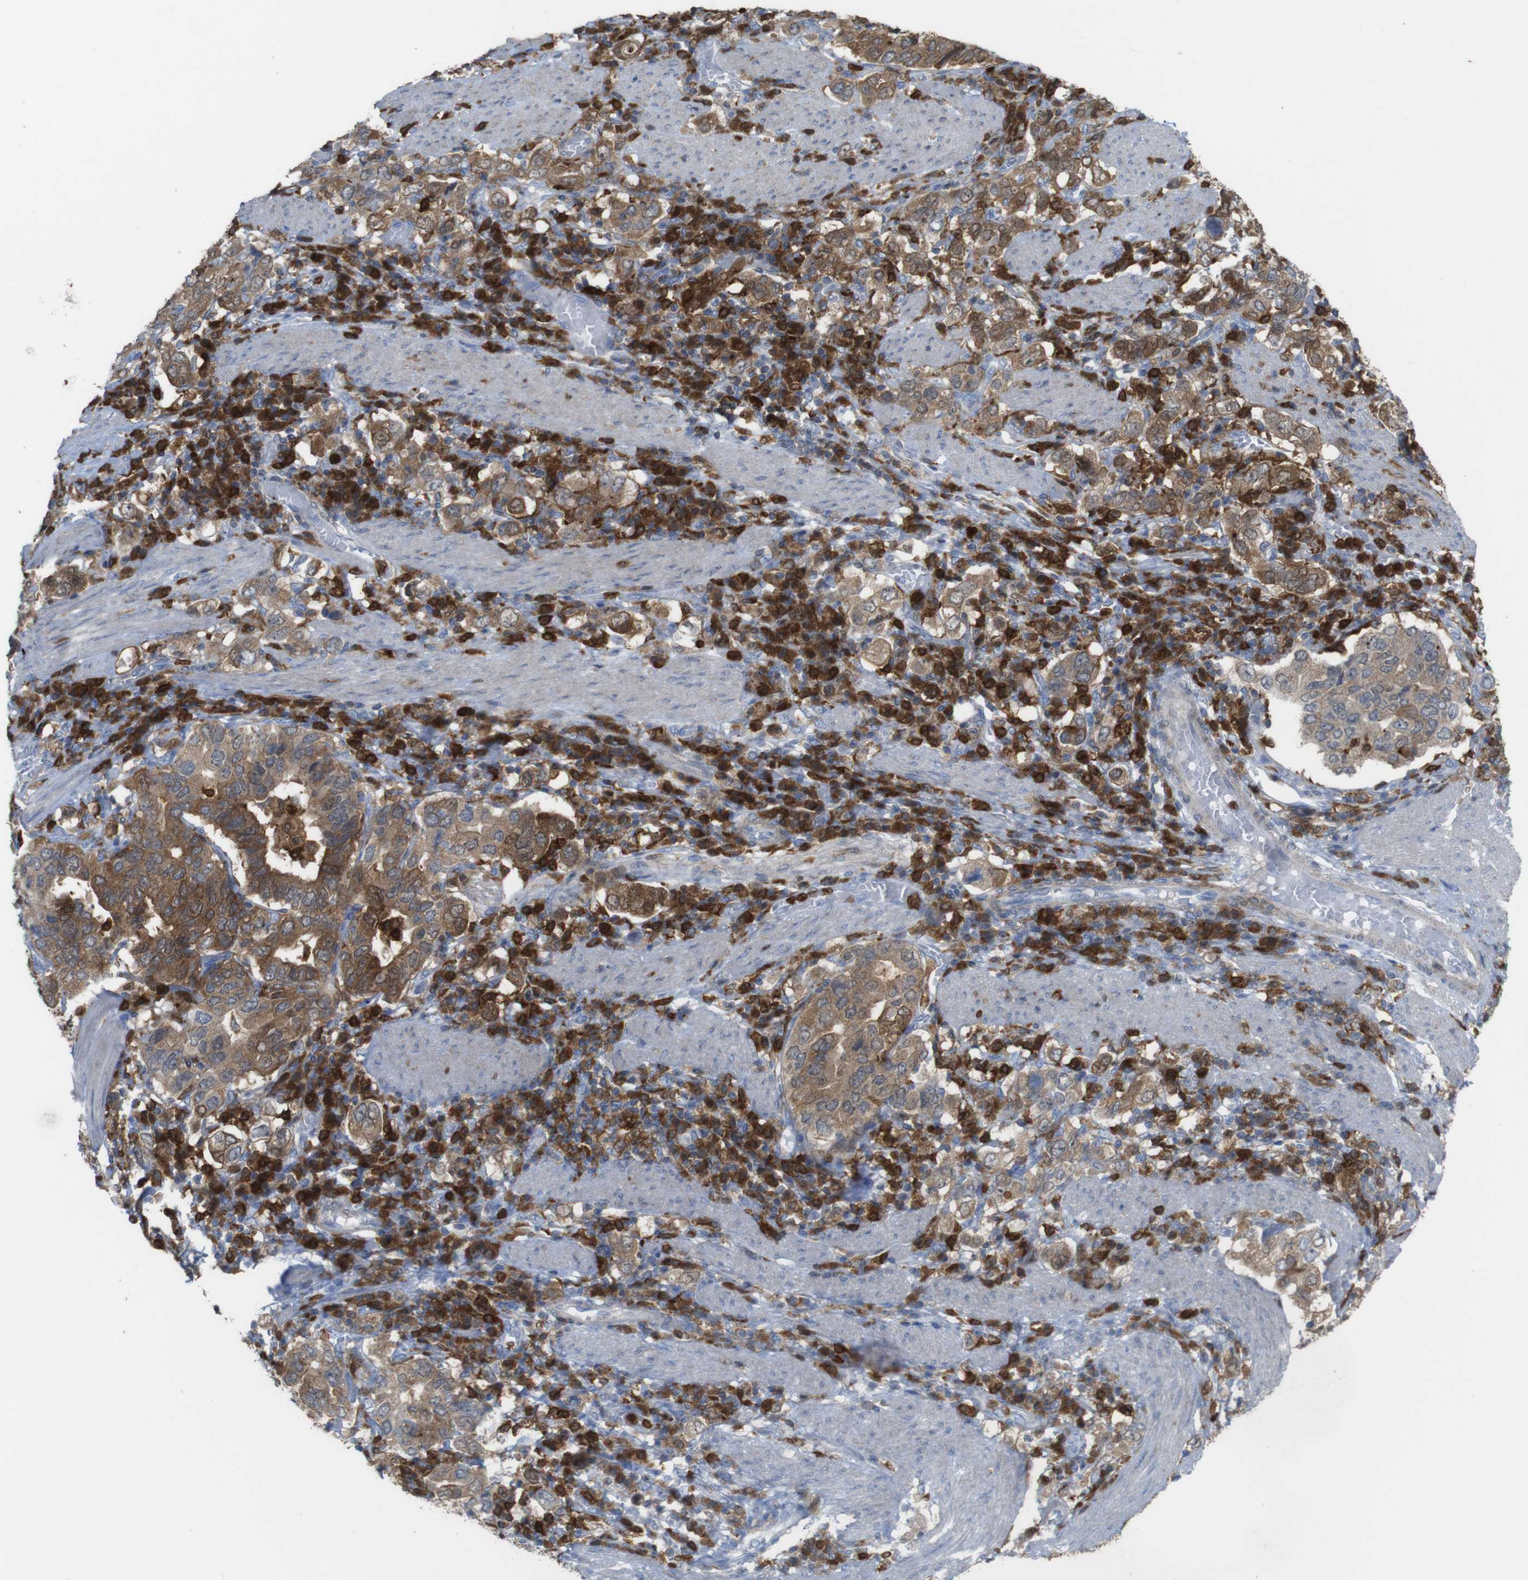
{"staining": {"intensity": "moderate", "quantity": ">75%", "location": "cytoplasmic/membranous"}, "tissue": "stomach cancer", "cell_type": "Tumor cells", "image_type": "cancer", "snomed": [{"axis": "morphology", "description": "Adenocarcinoma, NOS"}, {"axis": "topography", "description": "Stomach, upper"}], "caption": "Protein staining by IHC demonstrates moderate cytoplasmic/membranous expression in approximately >75% of tumor cells in stomach cancer.", "gene": "PRKCD", "patient": {"sex": "male", "age": 62}}